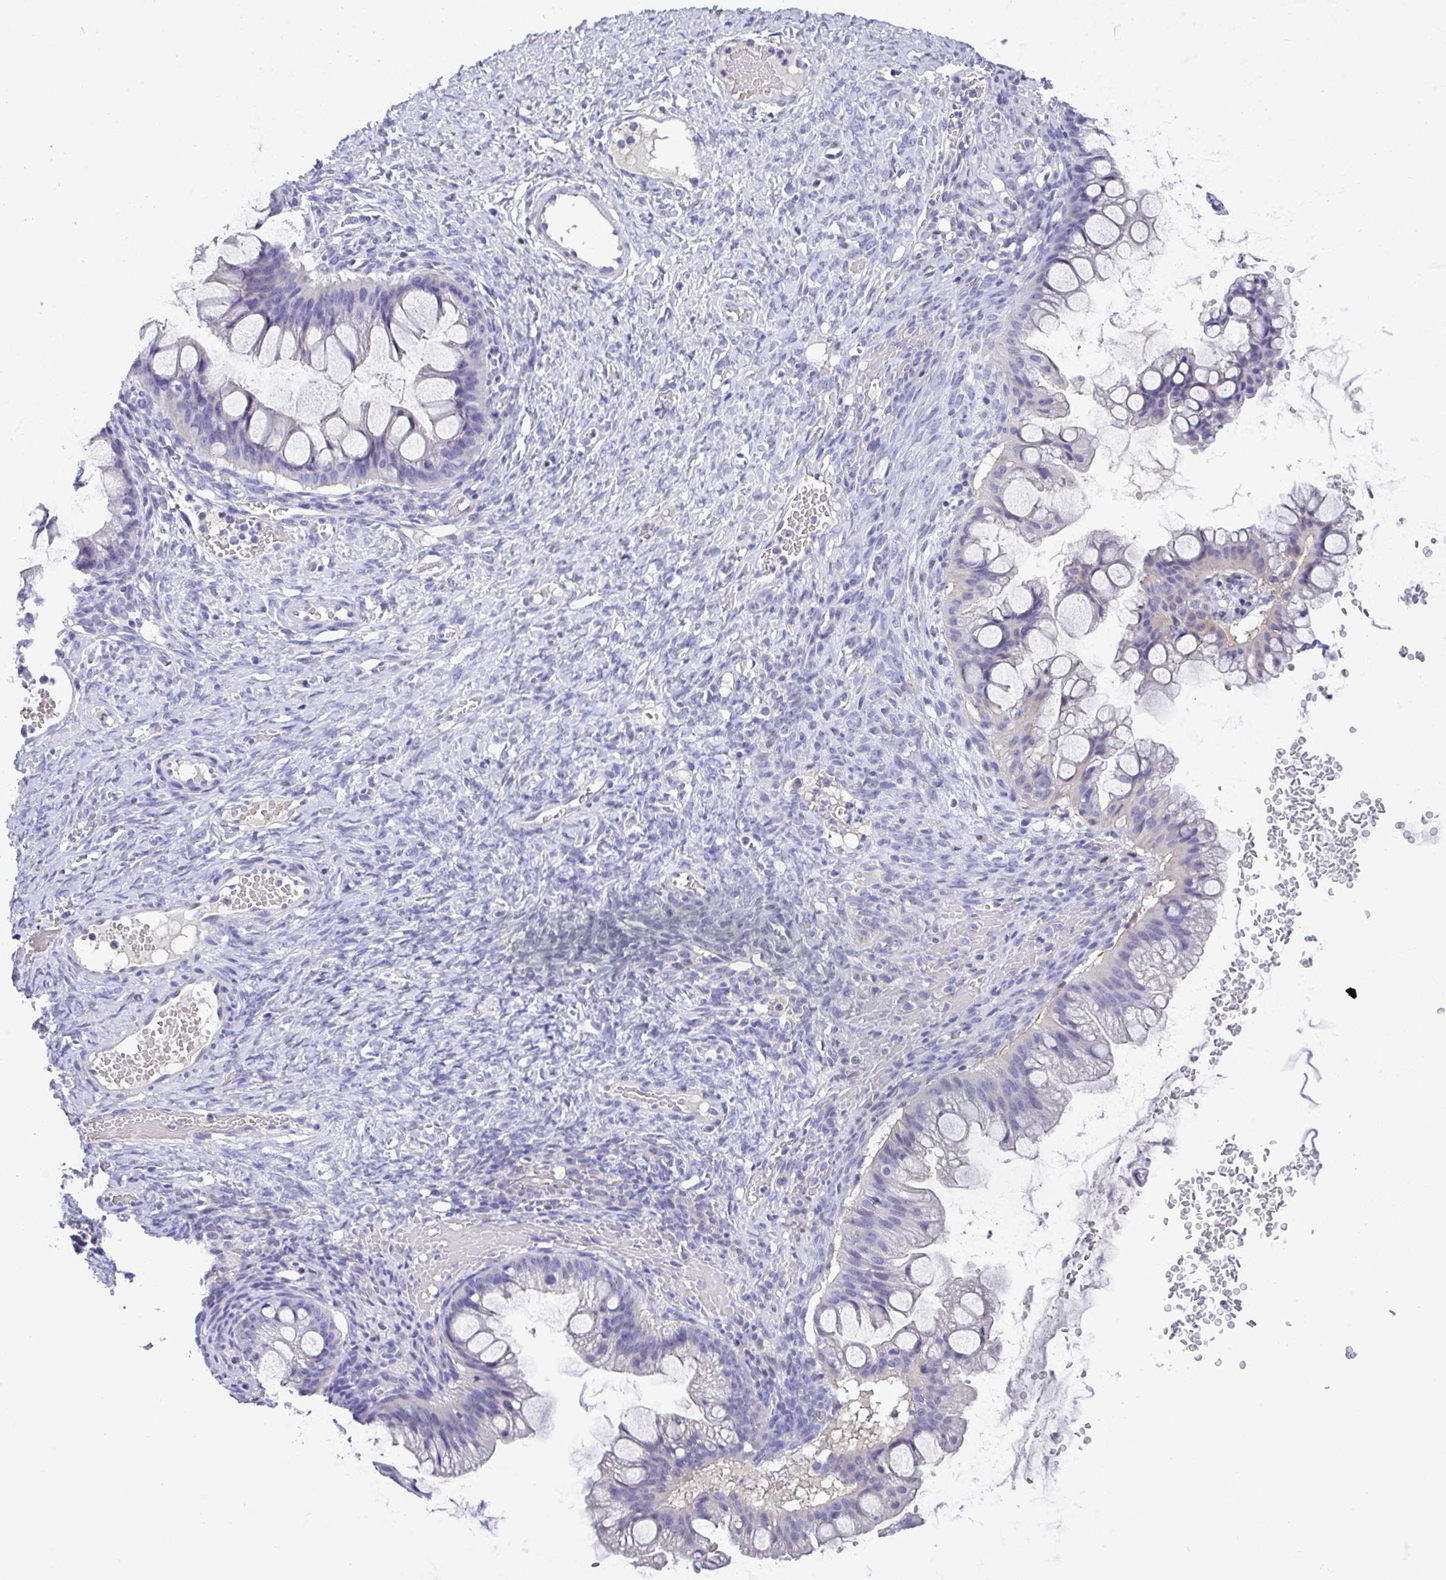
{"staining": {"intensity": "negative", "quantity": "none", "location": "none"}, "tissue": "ovarian cancer", "cell_type": "Tumor cells", "image_type": "cancer", "snomed": [{"axis": "morphology", "description": "Cystadenocarcinoma, mucinous, NOS"}, {"axis": "topography", "description": "Ovary"}], "caption": "Tumor cells are negative for brown protein staining in ovarian mucinous cystadenocarcinoma.", "gene": "CA10", "patient": {"sex": "female", "age": 73}}